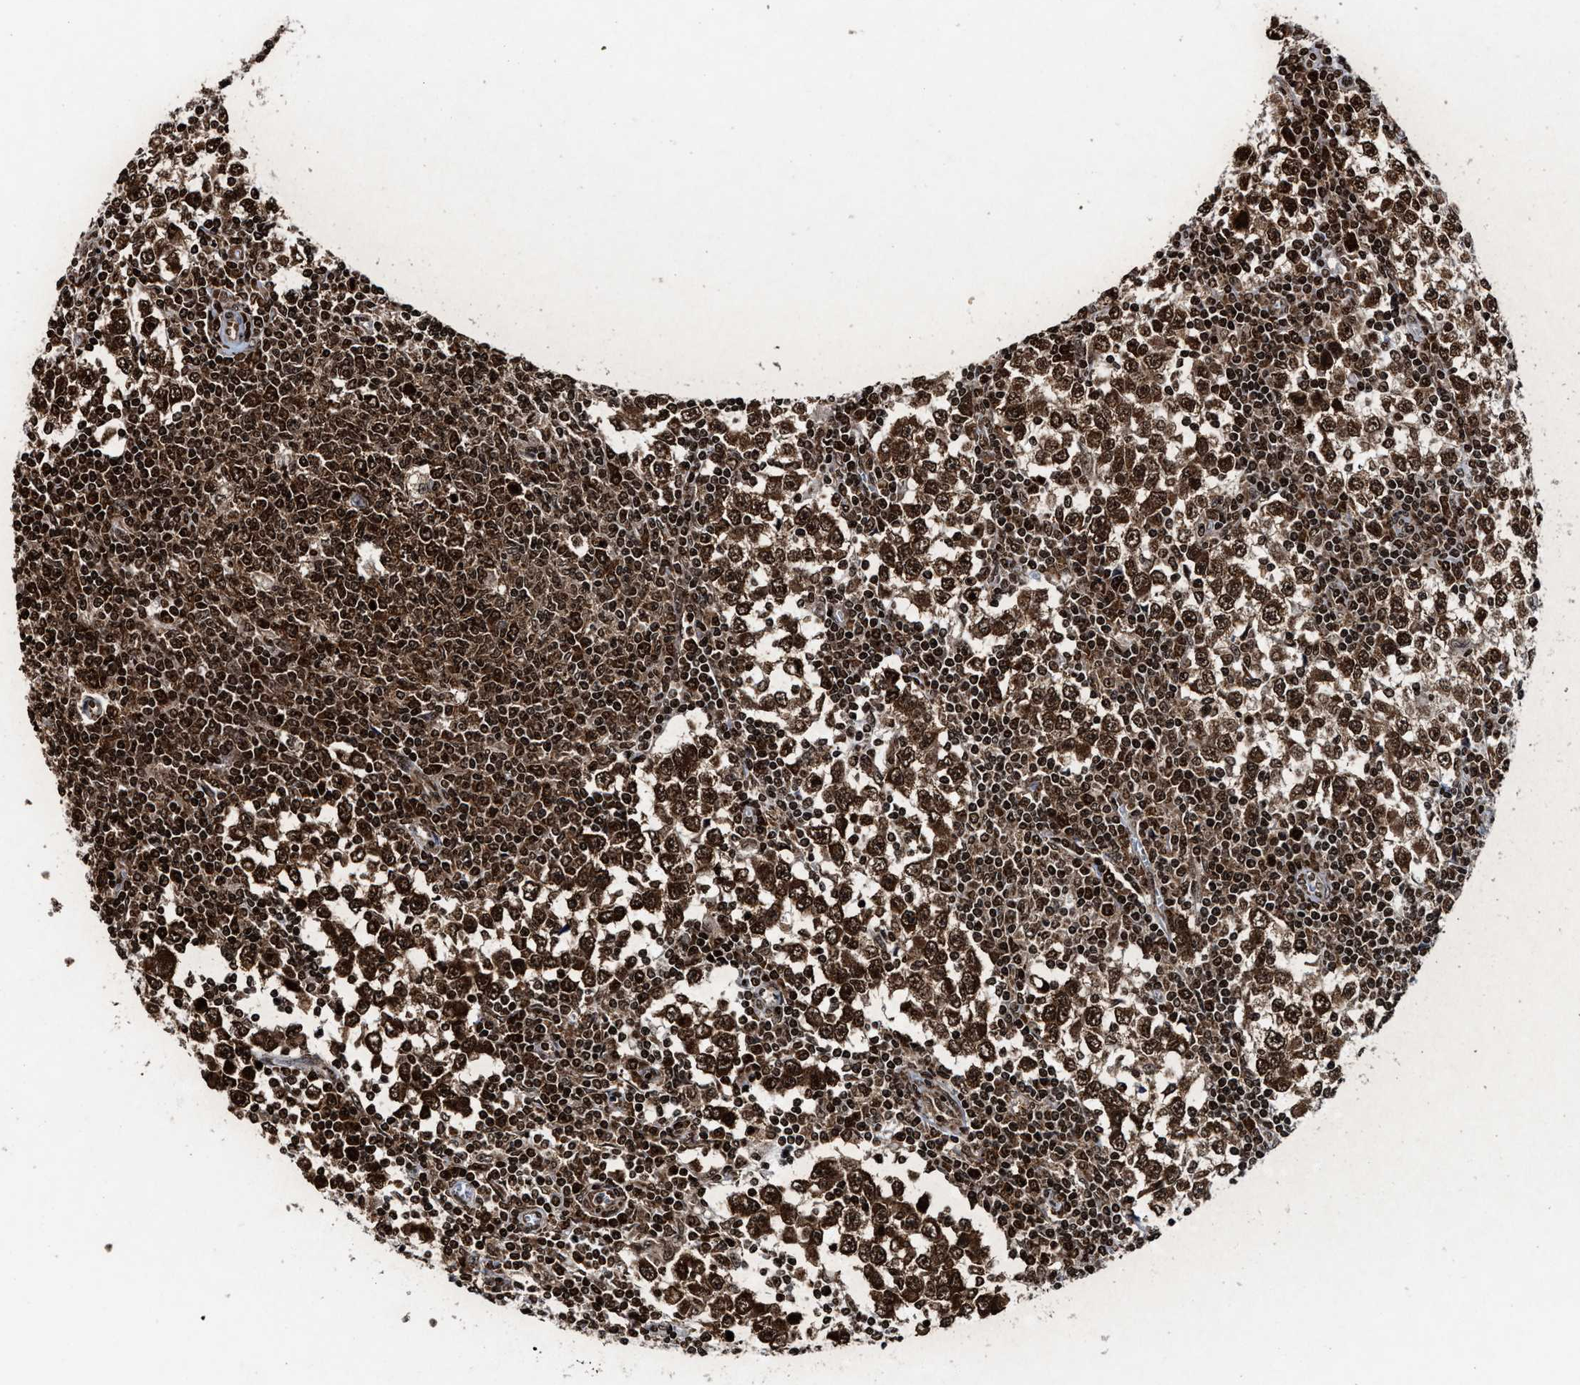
{"staining": {"intensity": "strong", "quantity": ">75%", "location": "cytoplasmic/membranous,nuclear"}, "tissue": "testis cancer", "cell_type": "Tumor cells", "image_type": "cancer", "snomed": [{"axis": "morphology", "description": "Seminoma, NOS"}, {"axis": "topography", "description": "Testis"}], "caption": "About >75% of tumor cells in testis cancer show strong cytoplasmic/membranous and nuclear protein expression as visualized by brown immunohistochemical staining.", "gene": "ALYREF", "patient": {"sex": "male", "age": 65}}